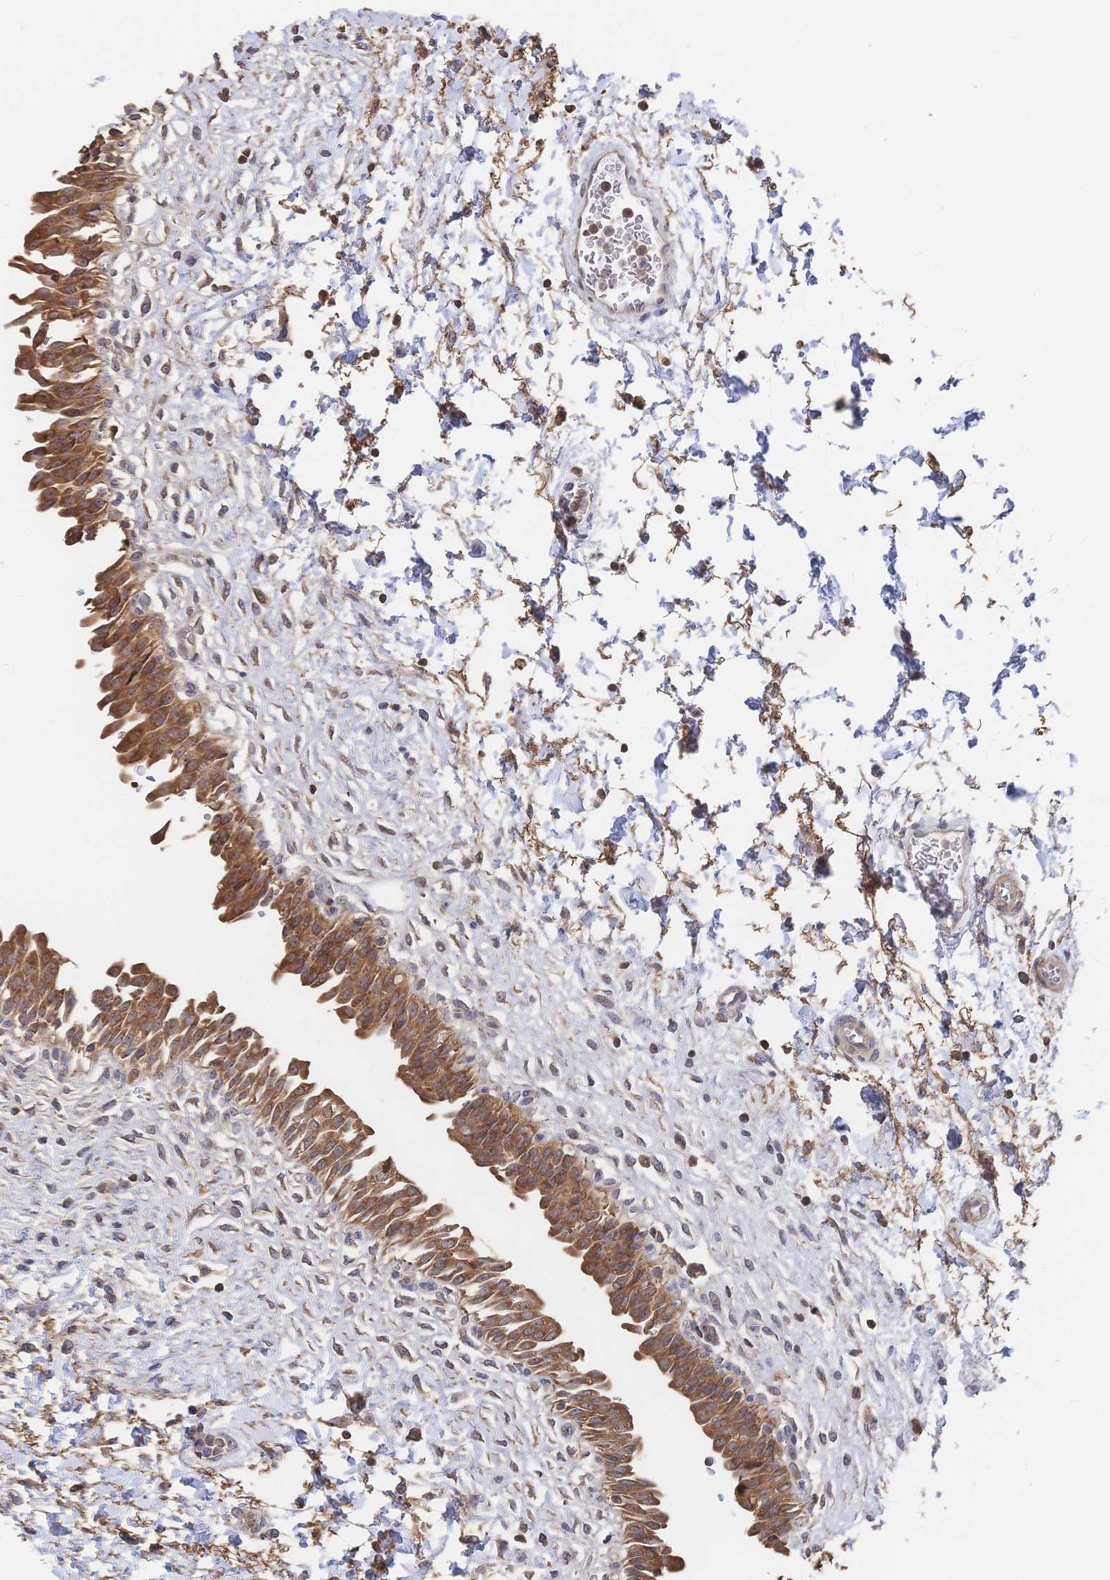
{"staining": {"intensity": "strong", "quantity": ">75%", "location": "cytoplasmic/membranous"}, "tissue": "urinary bladder", "cell_type": "Urothelial cells", "image_type": "normal", "snomed": [{"axis": "morphology", "description": "Normal tissue, NOS"}, {"axis": "topography", "description": "Urinary bladder"}], "caption": "Urothelial cells exhibit high levels of strong cytoplasmic/membranous staining in about >75% of cells in unremarkable urinary bladder.", "gene": "DNAJA4", "patient": {"sex": "male", "age": 37}}